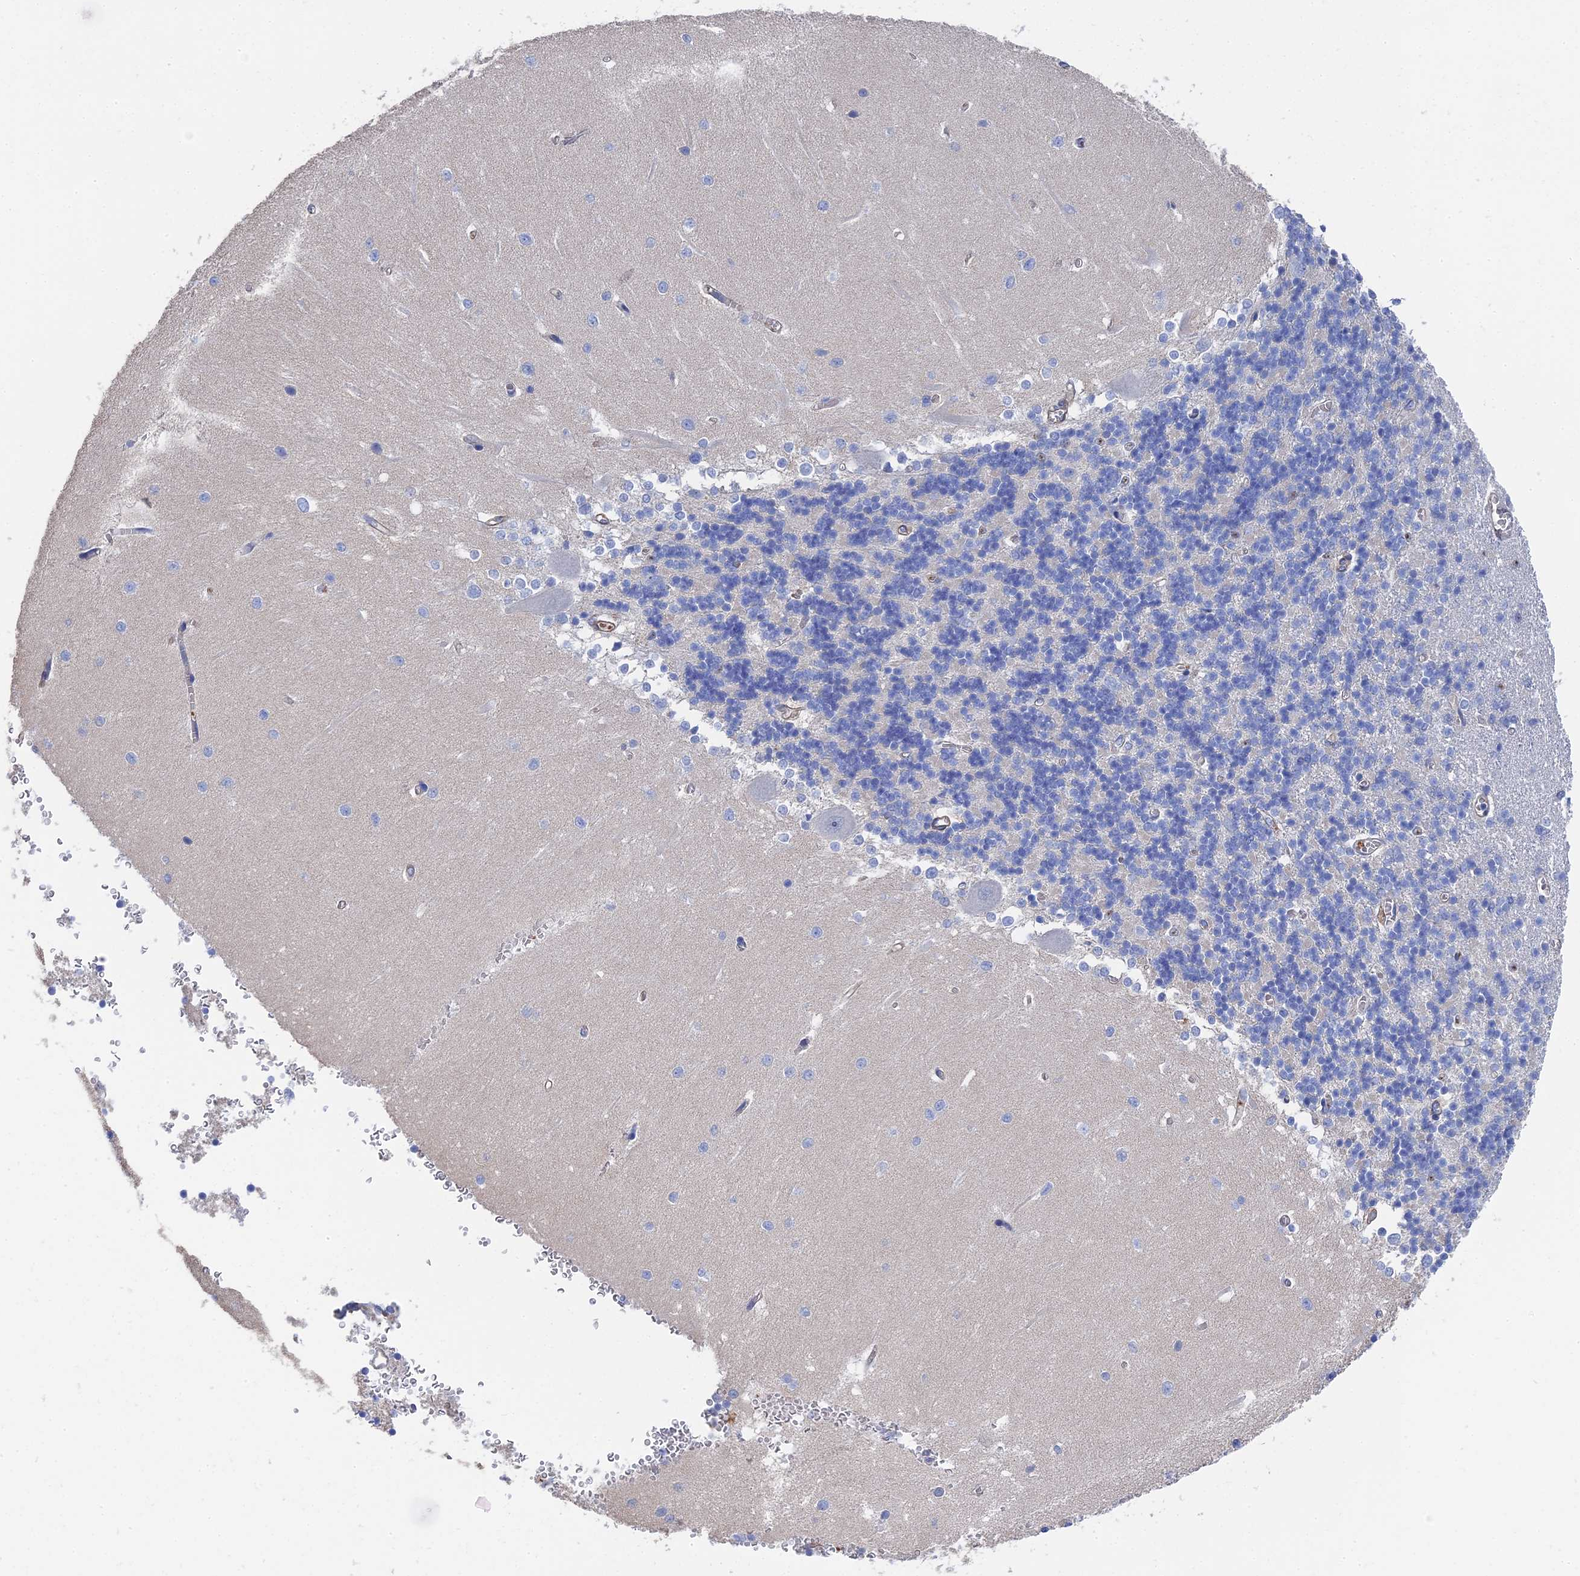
{"staining": {"intensity": "negative", "quantity": "none", "location": "none"}, "tissue": "cerebellum", "cell_type": "Cells in granular layer", "image_type": "normal", "snomed": [{"axis": "morphology", "description": "Normal tissue, NOS"}, {"axis": "topography", "description": "Cerebellum"}], "caption": "Micrograph shows no significant protein expression in cells in granular layer of benign cerebellum.", "gene": "STRA6", "patient": {"sex": "male", "age": 37}}